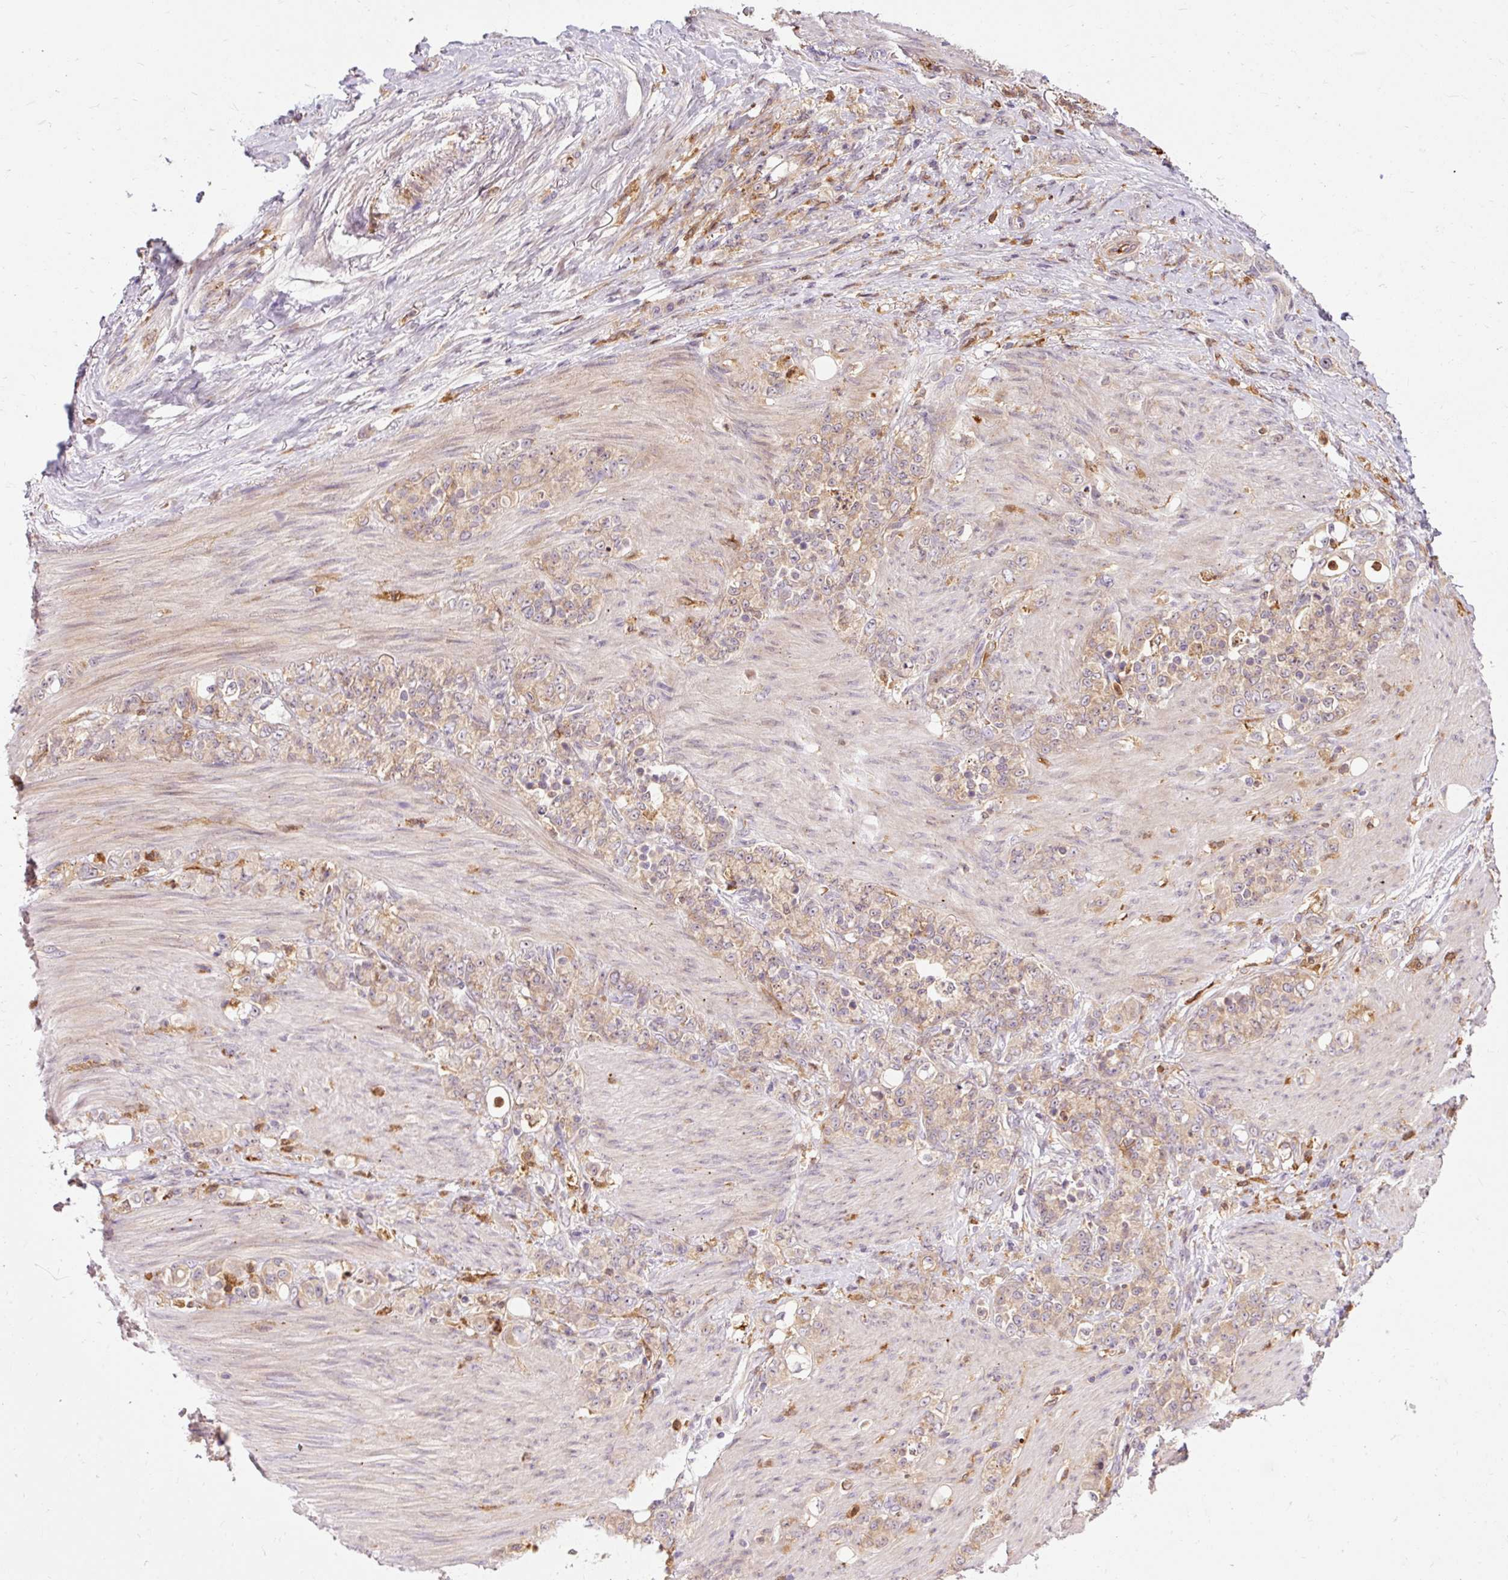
{"staining": {"intensity": "weak", "quantity": ">75%", "location": "cytoplasmic/membranous"}, "tissue": "stomach cancer", "cell_type": "Tumor cells", "image_type": "cancer", "snomed": [{"axis": "morphology", "description": "Normal tissue, NOS"}, {"axis": "morphology", "description": "Adenocarcinoma, NOS"}, {"axis": "topography", "description": "Stomach"}], "caption": "Immunohistochemical staining of human adenocarcinoma (stomach) exhibits weak cytoplasmic/membranous protein positivity in approximately >75% of tumor cells. Nuclei are stained in blue.", "gene": "CEBPZ", "patient": {"sex": "female", "age": 79}}